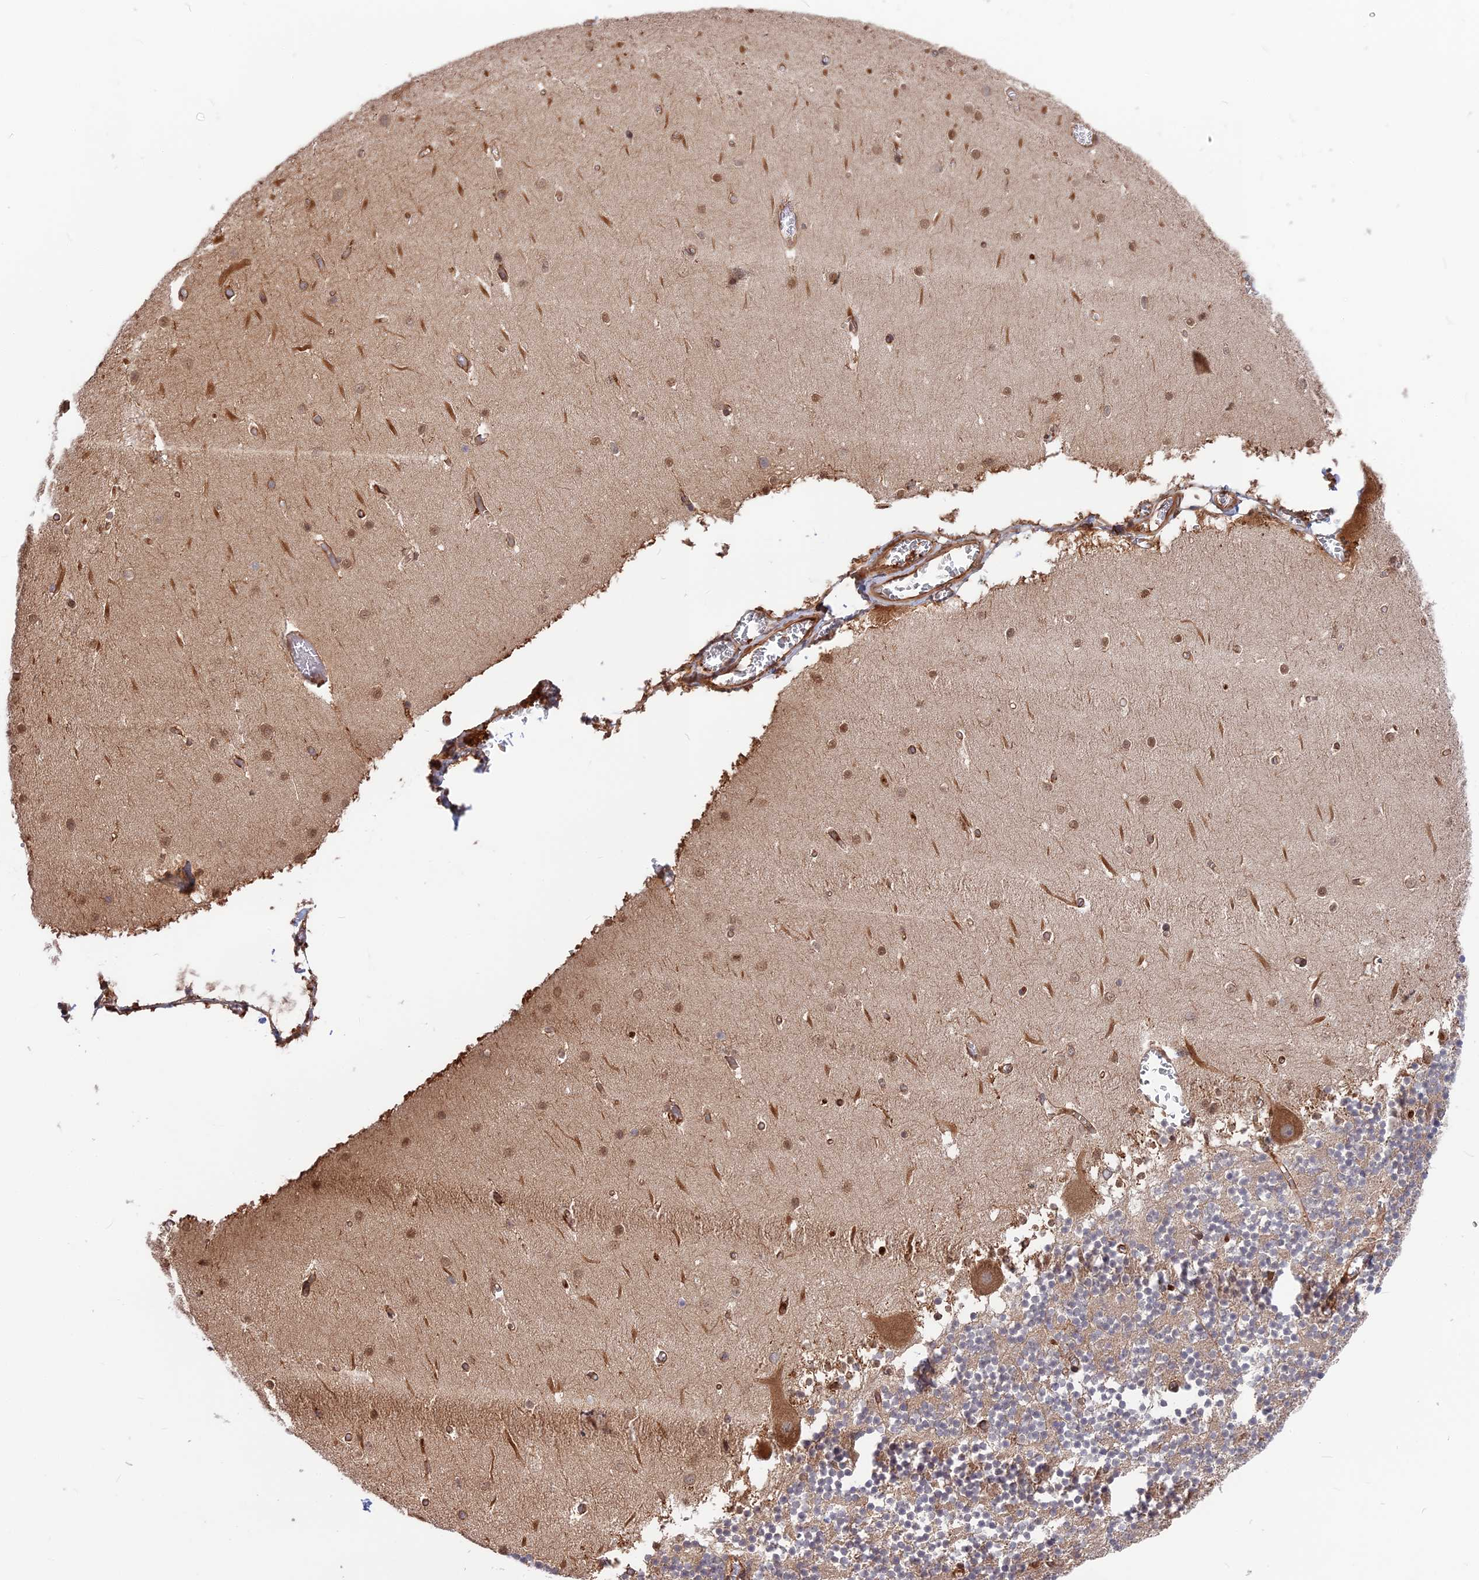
{"staining": {"intensity": "weak", "quantity": "<25%", "location": "cytoplasmic/membranous"}, "tissue": "cerebellum", "cell_type": "Cells in granular layer", "image_type": "normal", "snomed": [{"axis": "morphology", "description": "Normal tissue, NOS"}, {"axis": "topography", "description": "Cerebellum"}], "caption": "An IHC micrograph of unremarkable cerebellum is shown. There is no staining in cells in granular layer of cerebellum. The staining was performed using DAB (3,3'-diaminobenzidine) to visualize the protein expression in brown, while the nuclei were stained in blue with hematoxylin (Magnification: 20x).", "gene": "WDR1", "patient": {"sex": "female", "age": 28}}